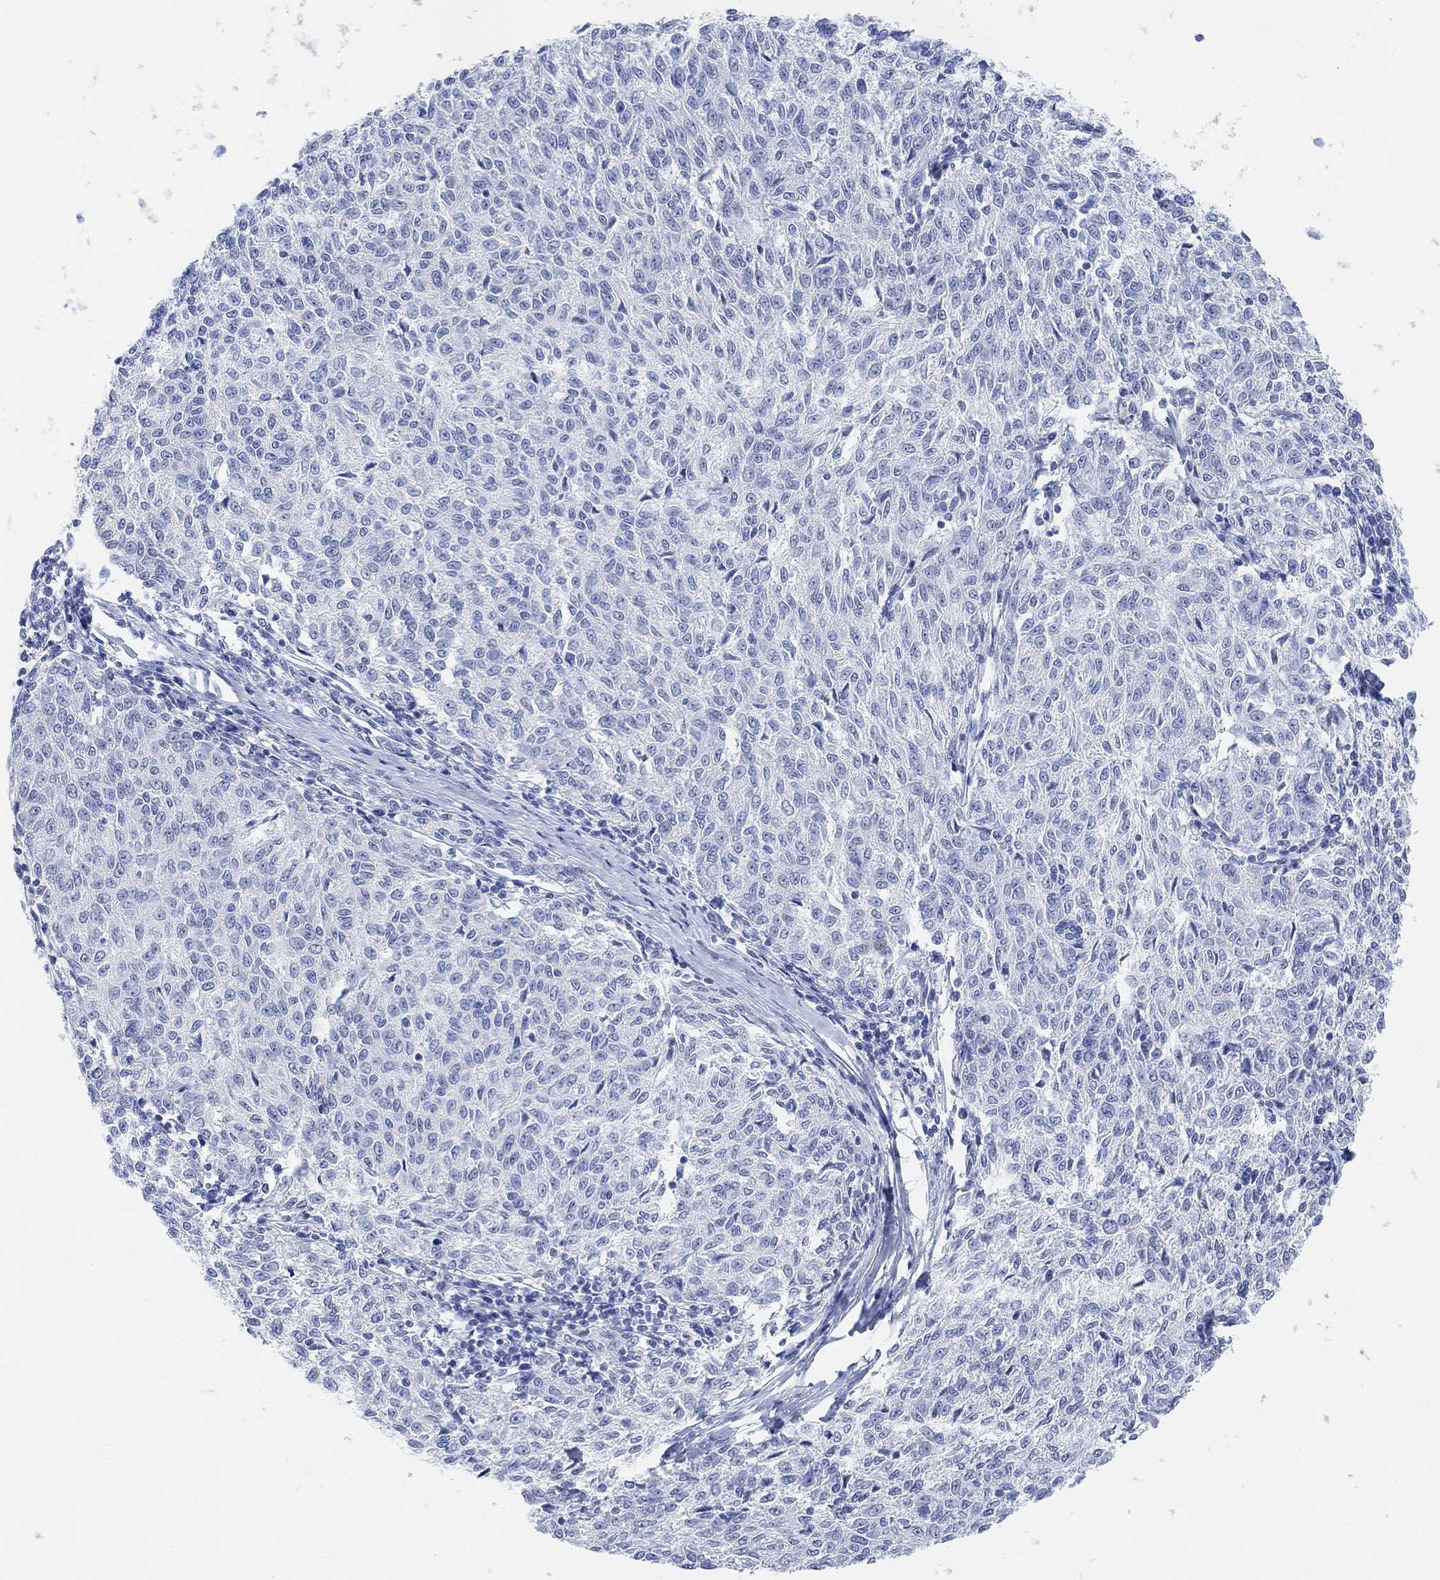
{"staining": {"intensity": "negative", "quantity": "none", "location": "none"}, "tissue": "melanoma", "cell_type": "Tumor cells", "image_type": "cancer", "snomed": [{"axis": "morphology", "description": "Malignant melanoma, NOS"}, {"axis": "topography", "description": "Skin"}], "caption": "Immunohistochemical staining of human melanoma exhibits no significant staining in tumor cells.", "gene": "ENO4", "patient": {"sex": "female", "age": 72}}